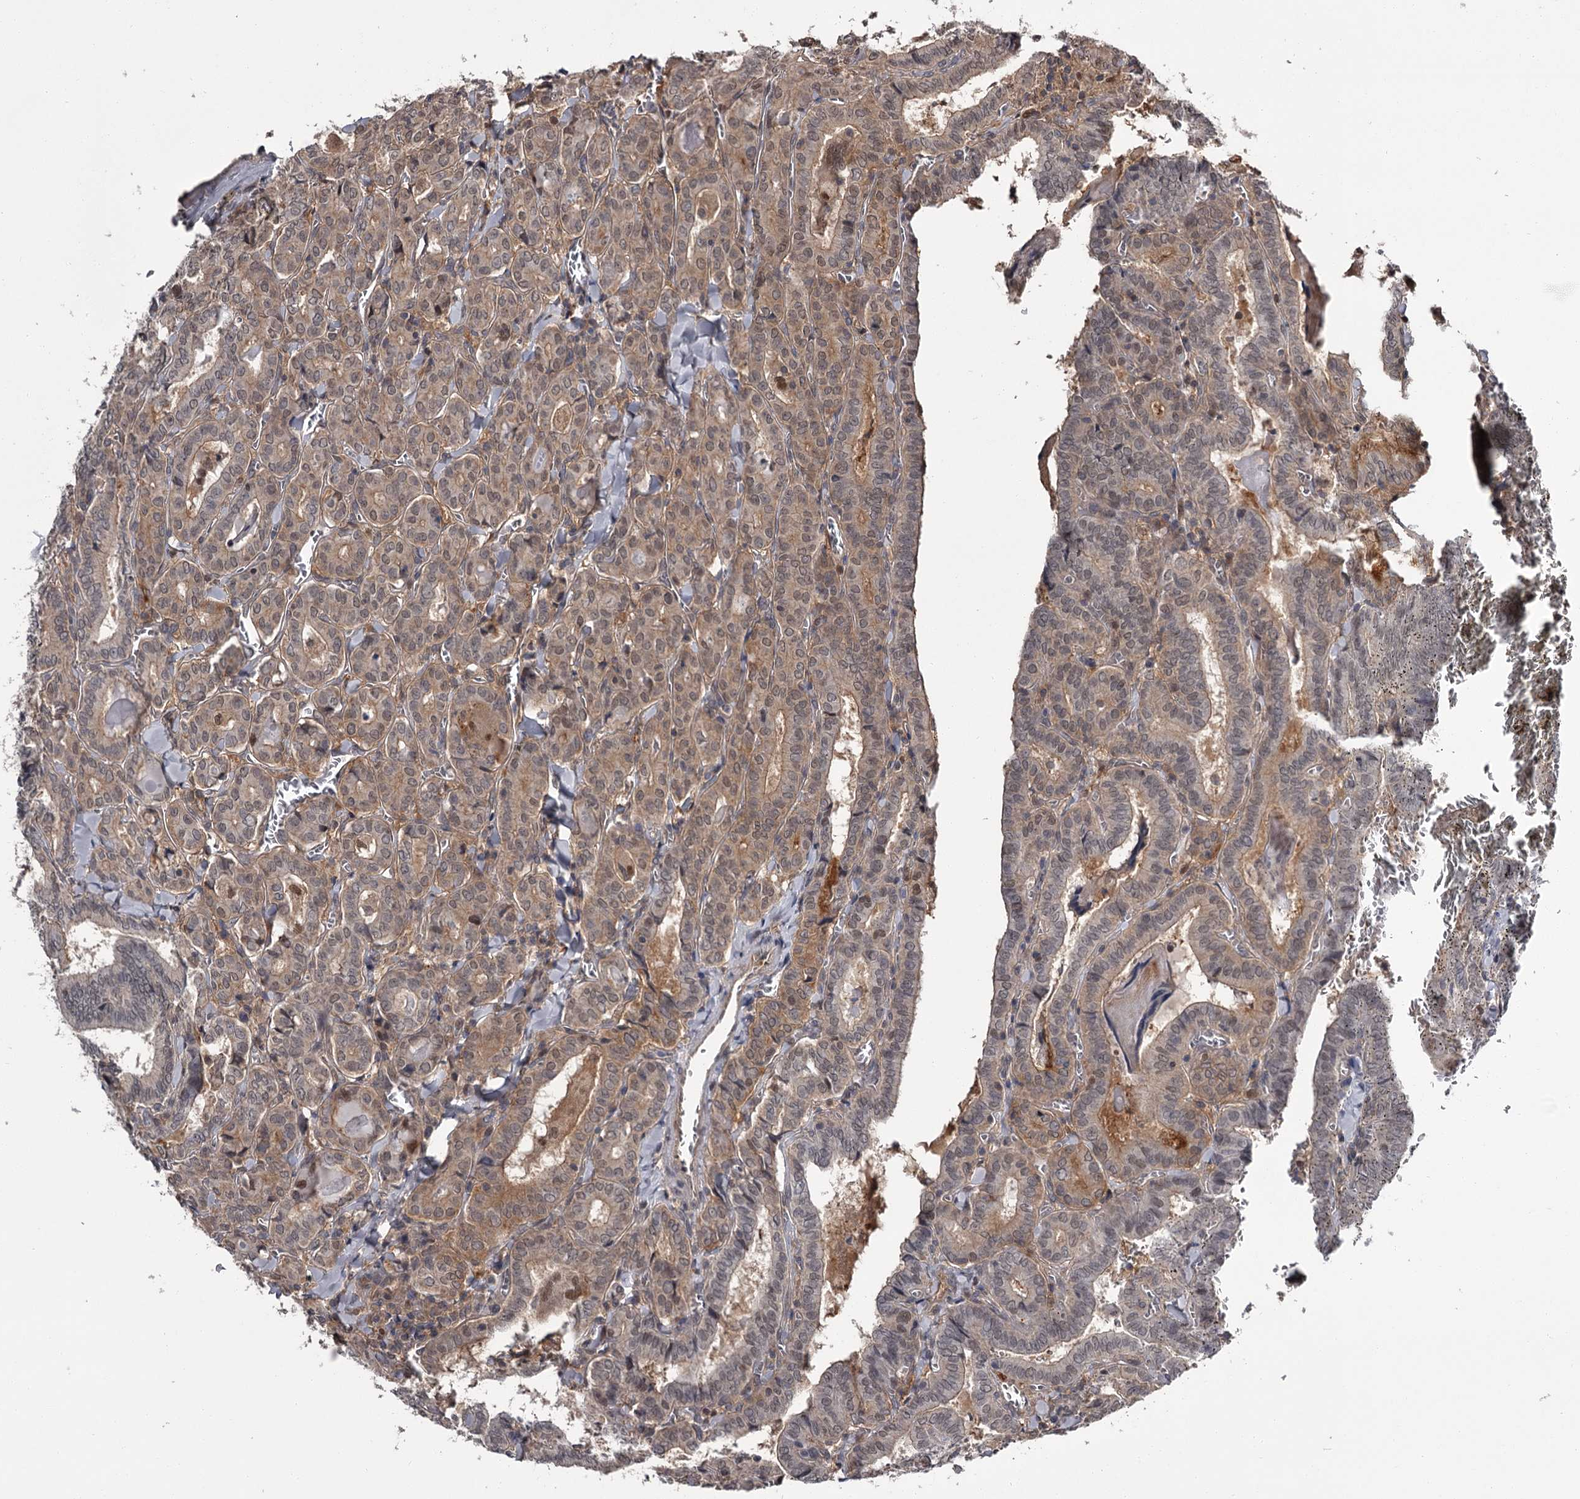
{"staining": {"intensity": "moderate", "quantity": ">75%", "location": "cytoplasmic/membranous,nuclear"}, "tissue": "thyroid cancer", "cell_type": "Tumor cells", "image_type": "cancer", "snomed": [{"axis": "morphology", "description": "Papillary adenocarcinoma, NOS"}, {"axis": "topography", "description": "Thyroid gland"}], "caption": "High-magnification brightfield microscopy of thyroid cancer (papillary adenocarcinoma) stained with DAB (3,3'-diaminobenzidine) (brown) and counterstained with hematoxylin (blue). tumor cells exhibit moderate cytoplasmic/membranous and nuclear positivity is seen in about>75% of cells.", "gene": "DAO", "patient": {"sex": "female", "age": 72}}